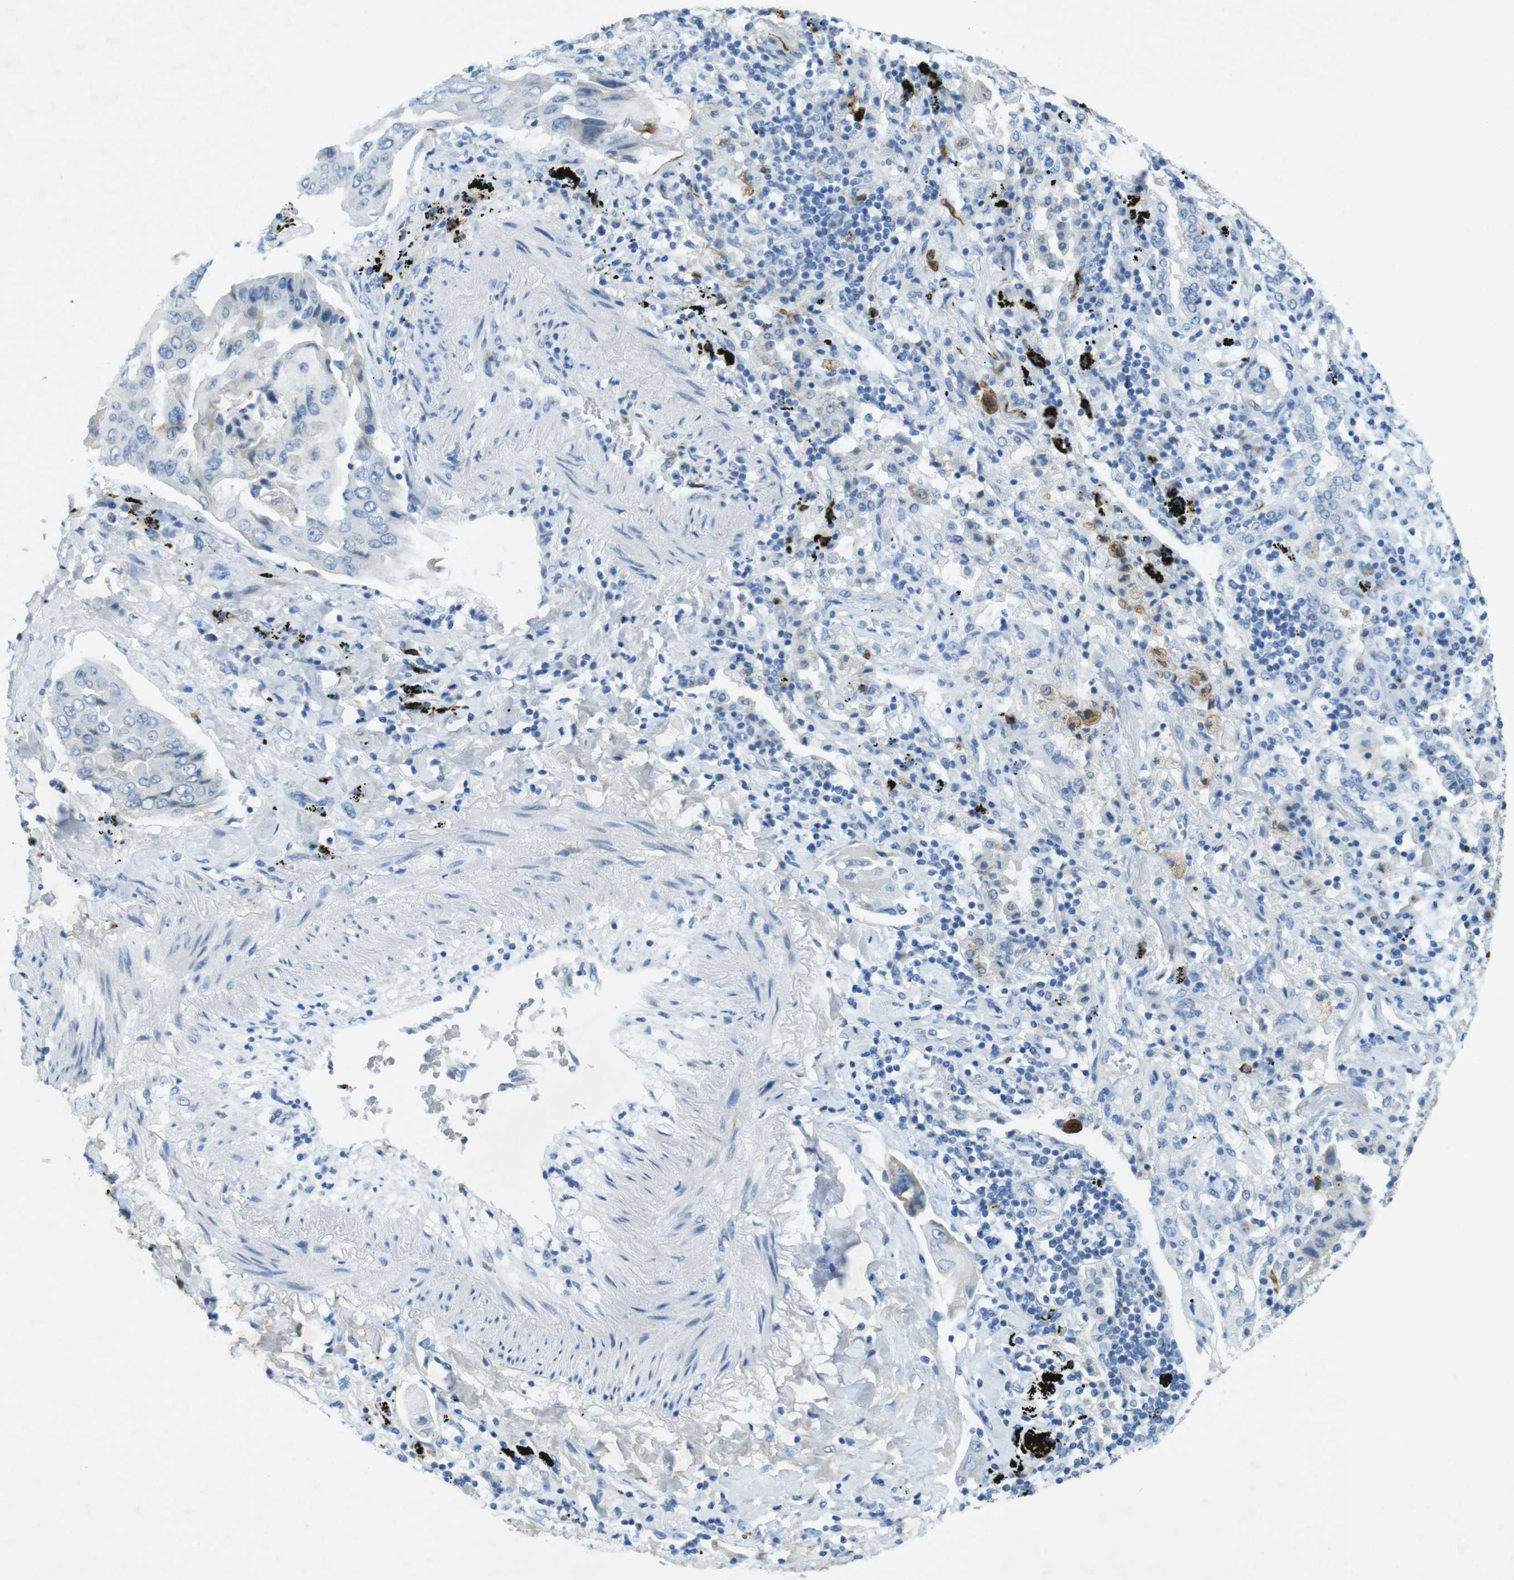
{"staining": {"intensity": "negative", "quantity": "none", "location": "none"}, "tissue": "lung cancer", "cell_type": "Tumor cells", "image_type": "cancer", "snomed": [{"axis": "morphology", "description": "Adenocarcinoma, NOS"}, {"axis": "topography", "description": "Lung"}], "caption": "This is an IHC histopathology image of lung cancer (adenocarcinoma). There is no expression in tumor cells.", "gene": "CD320", "patient": {"sex": "female", "age": 65}}